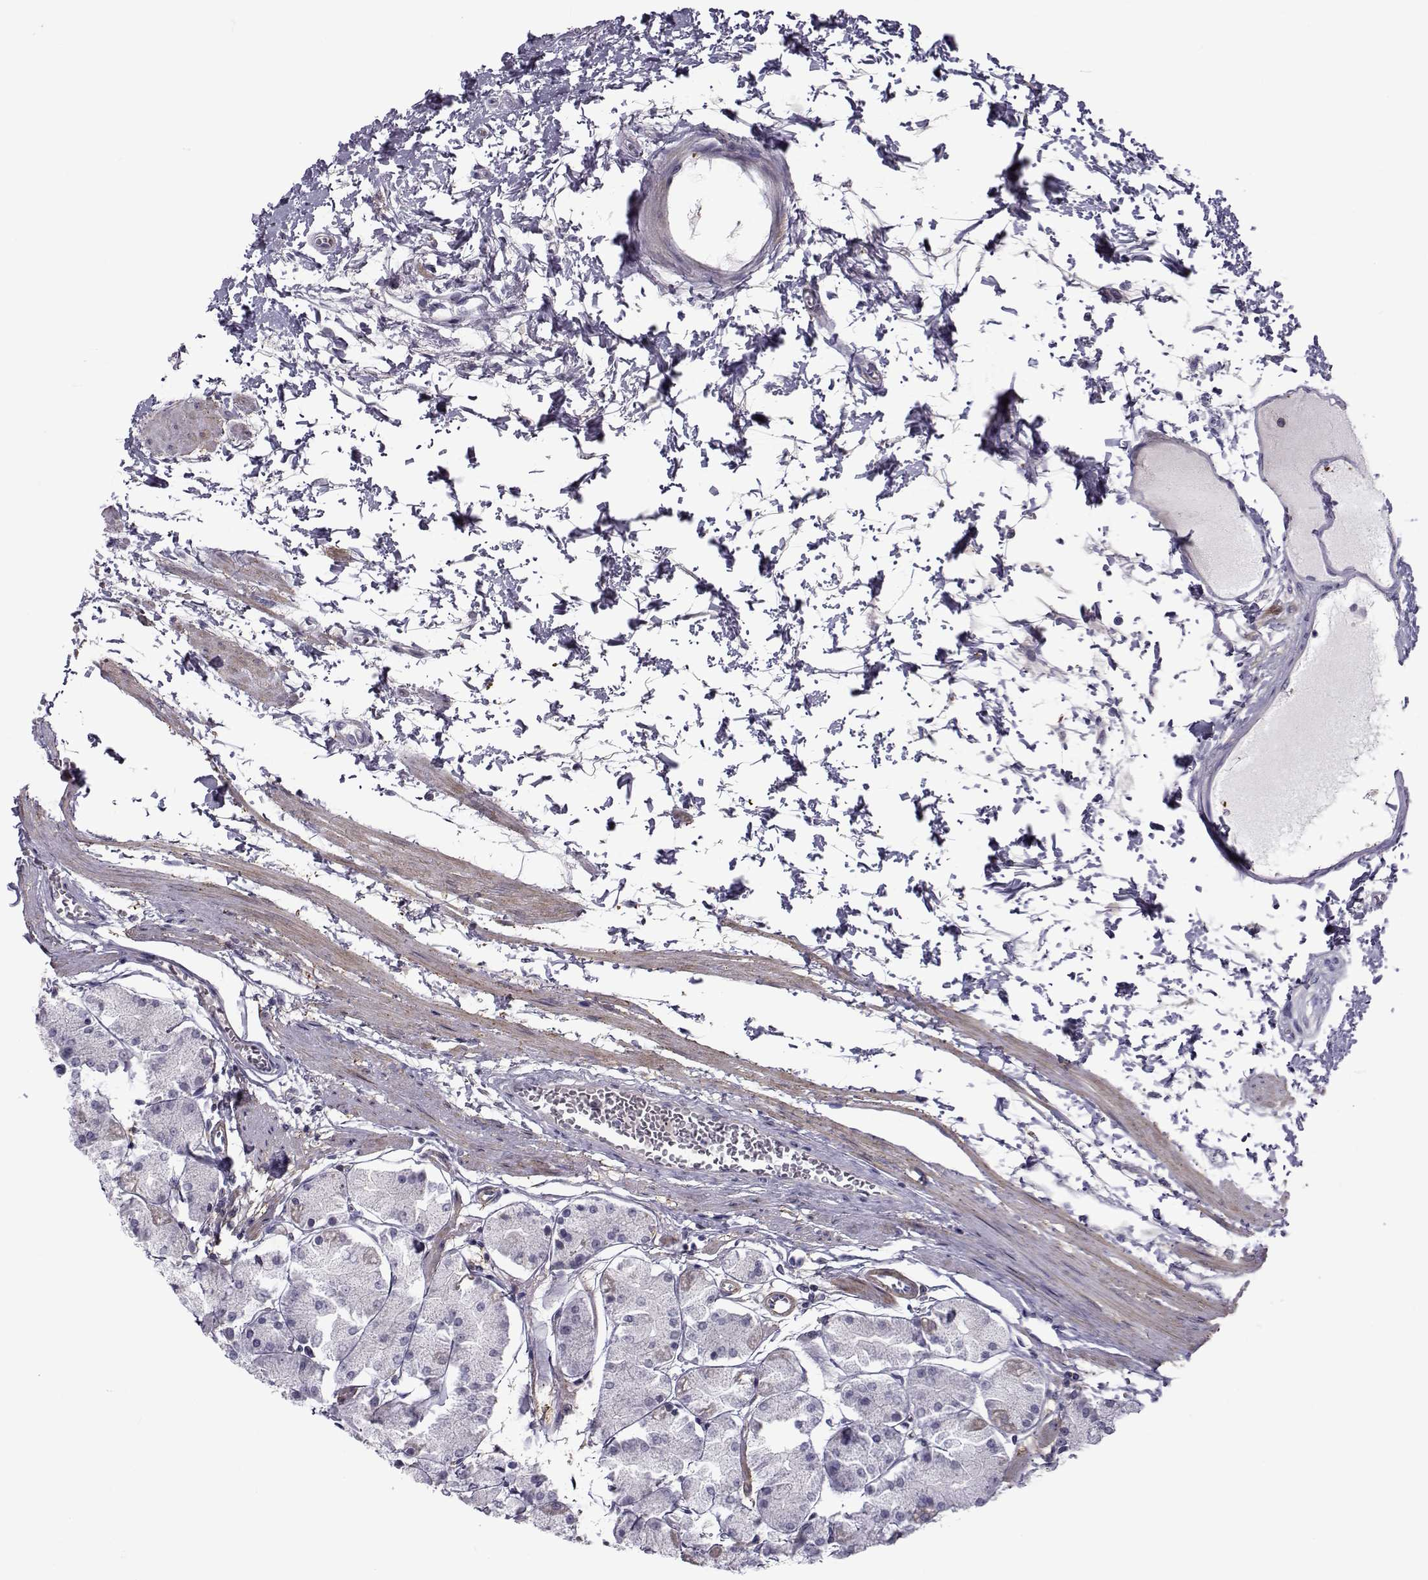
{"staining": {"intensity": "weak", "quantity": "<25%", "location": "cytoplasmic/membranous"}, "tissue": "stomach", "cell_type": "Glandular cells", "image_type": "normal", "snomed": [{"axis": "morphology", "description": "Normal tissue, NOS"}, {"axis": "topography", "description": "Stomach, upper"}], "caption": "DAB immunohistochemical staining of benign stomach shows no significant positivity in glandular cells.", "gene": "LRRC27", "patient": {"sex": "male", "age": 60}}